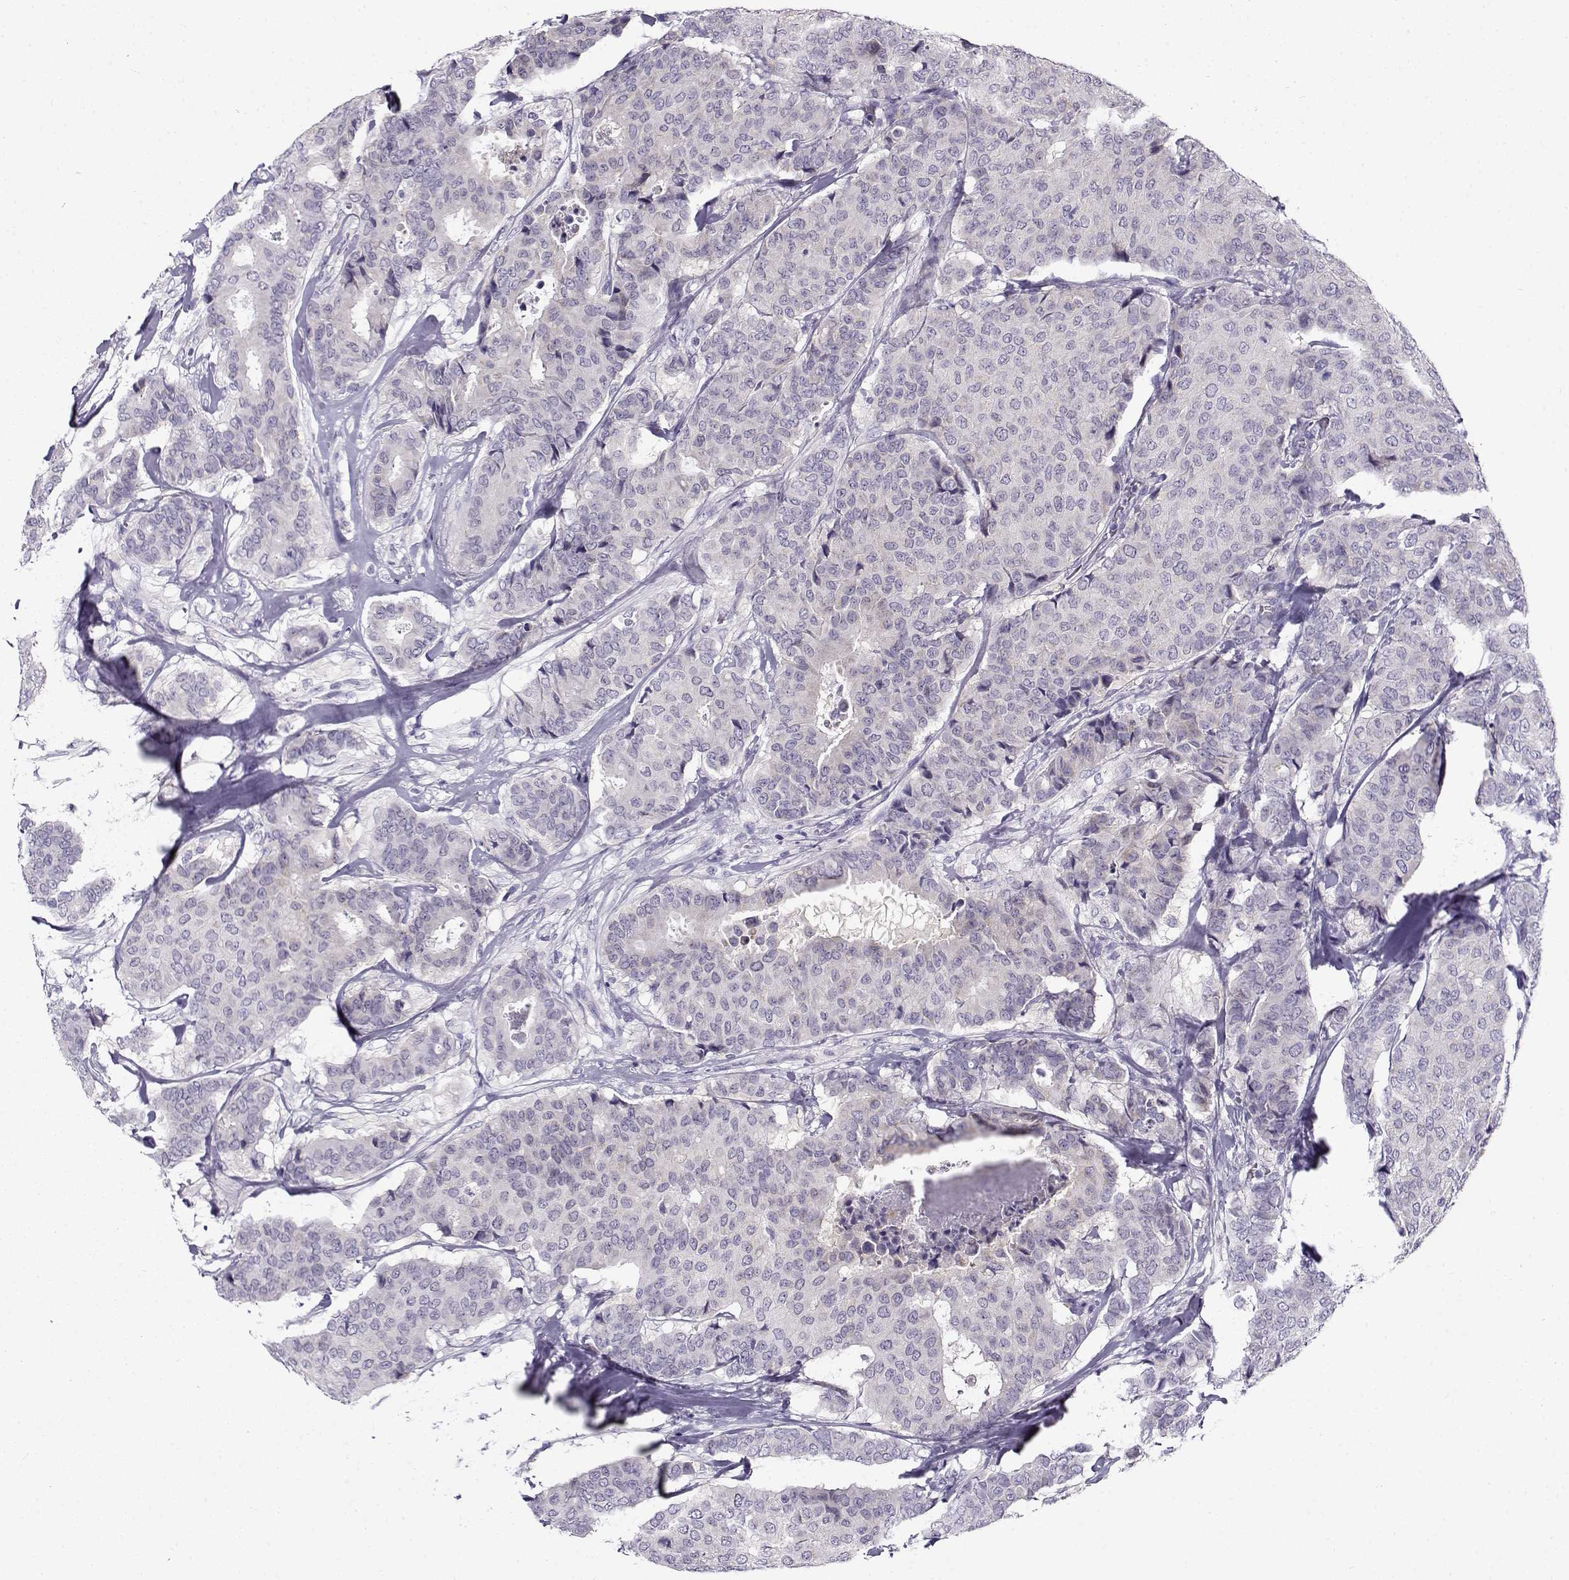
{"staining": {"intensity": "negative", "quantity": "none", "location": "none"}, "tissue": "breast cancer", "cell_type": "Tumor cells", "image_type": "cancer", "snomed": [{"axis": "morphology", "description": "Duct carcinoma"}, {"axis": "topography", "description": "Breast"}], "caption": "Tumor cells show no significant staining in breast cancer (infiltrating ductal carcinoma). Brightfield microscopy of immunohistochemistry stained with DAB (brown) and hematoxylin (blue), captured at high magnification.", "gene": "FEZF1", "patient": {"sex": "female", "age": 75}}